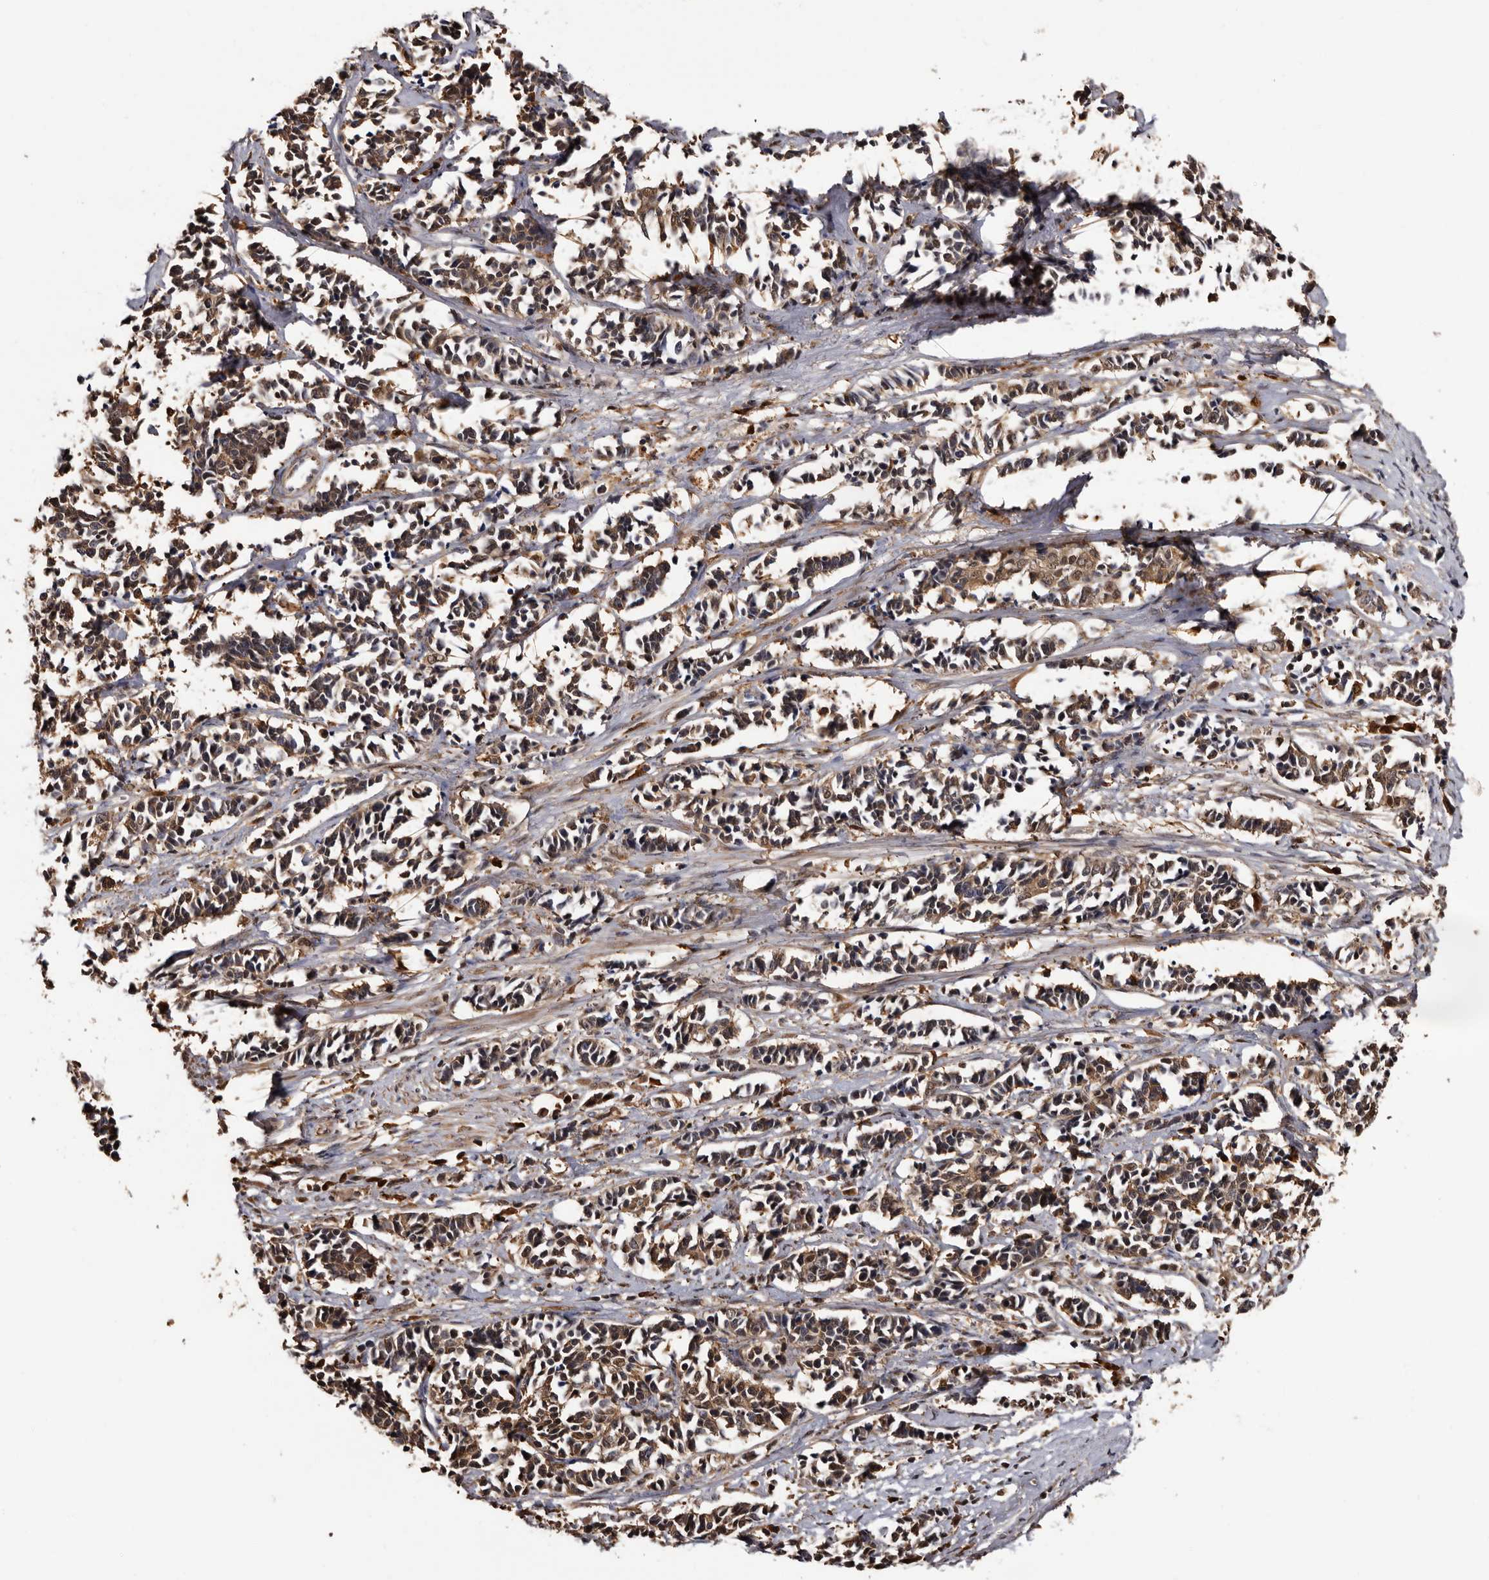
{"staining": {"intensity": "moderate", "quantity": ">75%", "location": "cytoplasmic/membranous,nuclear"}, "tissue": "cervical cancer", "cell_type": "Tumor cells", "image_type": "cancer", "snomed": [{"axis": "morphology", "description": "Normal tissue, NOS"}, {"axis": "morphology", "description": "Squamous cell carcinoma, NOS"}, {"axis": "topography", "description": "Cervix"}], "caption": "Immunohistochemical staining of cervical cancer demonstrates moderate cytoplasmic/membranous and nuclear protein staining in about >75% of tumor cells.", "gene": "DNPH1", "patient": {"sex": "female", "age": 35}}